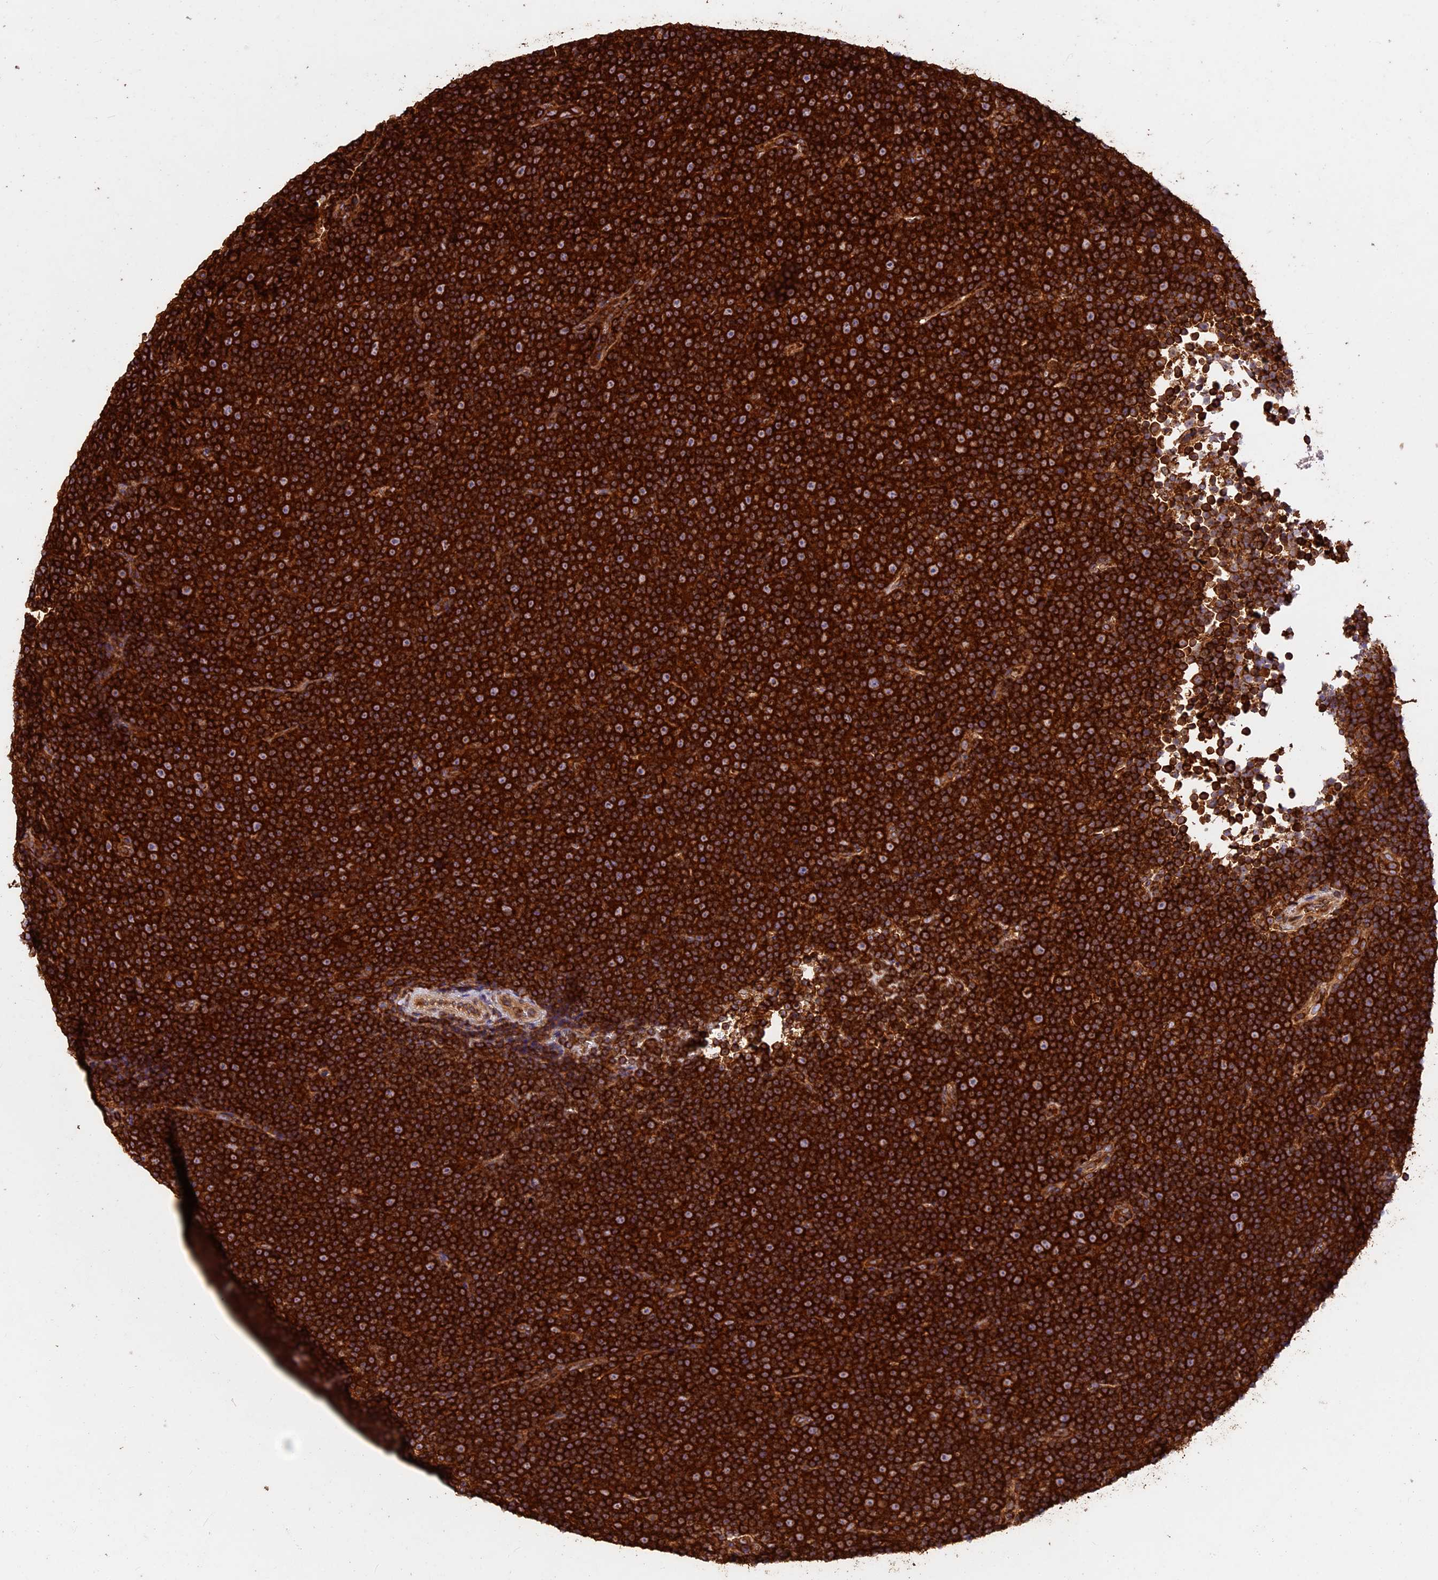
{"staining": {"intensity": "strong", "quantity": ">75%", "location": "cytoplasmic/membranous"}, "tissue": "lymphoma", "cell_type": "Tumor cells", "image_type": "cancer", "snomed": [{"axis": "morphology", "description": "Malignant lymphoma, non-Hodgkin's type, Low grade"}, {"axis": "topography", "description": "Lymph node"}], "caption": "Immunohistochemistry (IHC) photomicrograph of human low-grade malignant lymphoma, non-Hodgkin's type stained for a protein (brown), which reveals high levels of strong cytoplasmic/membranous expression in approximately >75% of tumor cells.", "gene": "KARS1", "patient": {"sex": "female", "age": 67}}